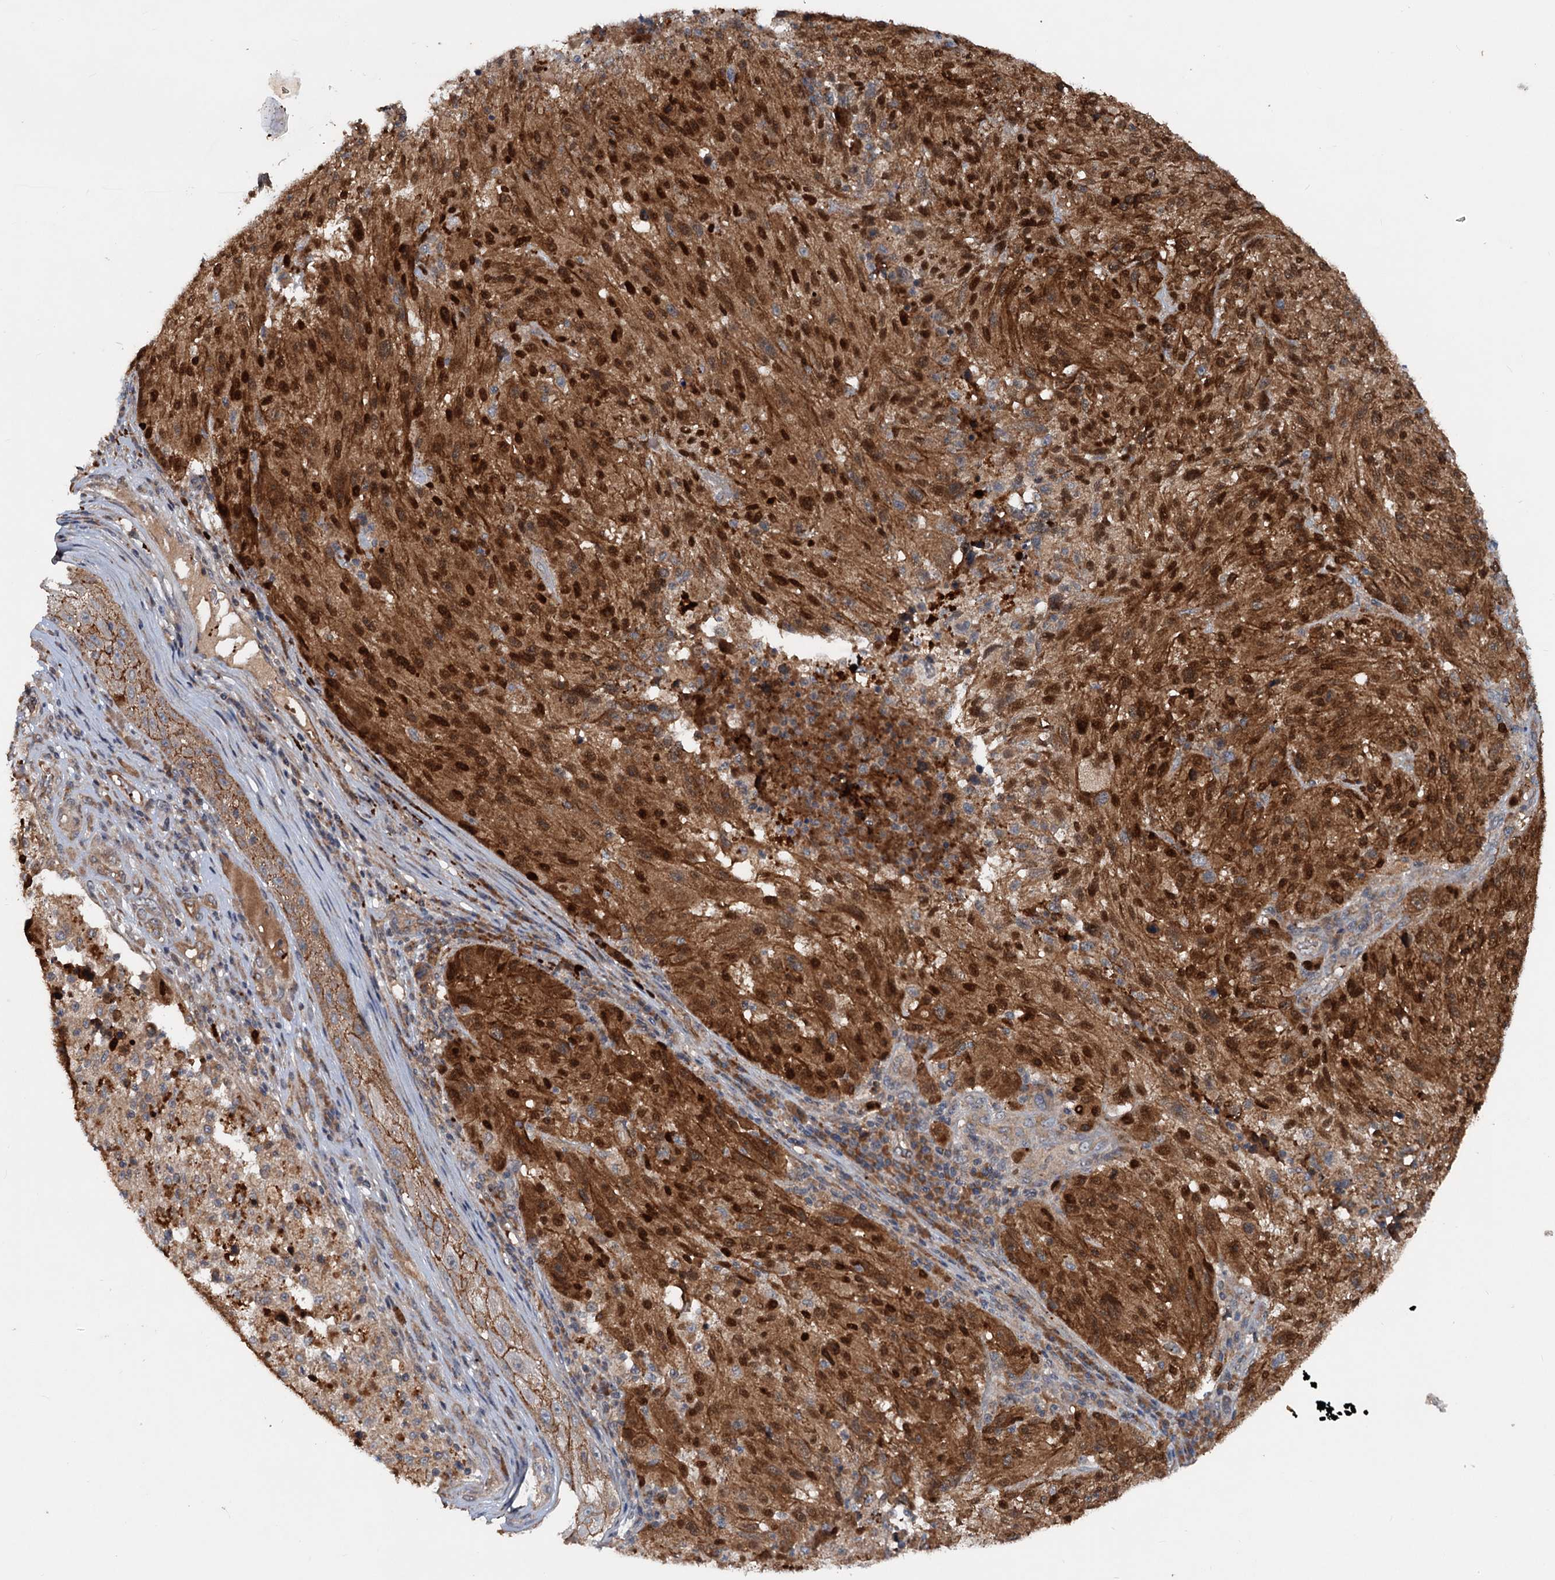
{"staining": {"intensity": "strong", "quantity": ">75%", "location": "cytoplasmic/membranous,nuclear"}, "tissue": "melanoma", "cell_type": "Tumor cells", "image_type": "cancer", "snomed": [{"axis": "morphology", "description": "Malignant melanoma, NOS"}, {"axis": "topography", "description": "Skin"}], "caption": "IHC image of malignant melanoma stained for a protein (brown), which exhibits high levels of strong cytoplasmic/membranous and nuclear positivity in about >75% of tumor cells.", "gene": "N4BP2L2", "patient": {"sex": "male", "age": 53}}